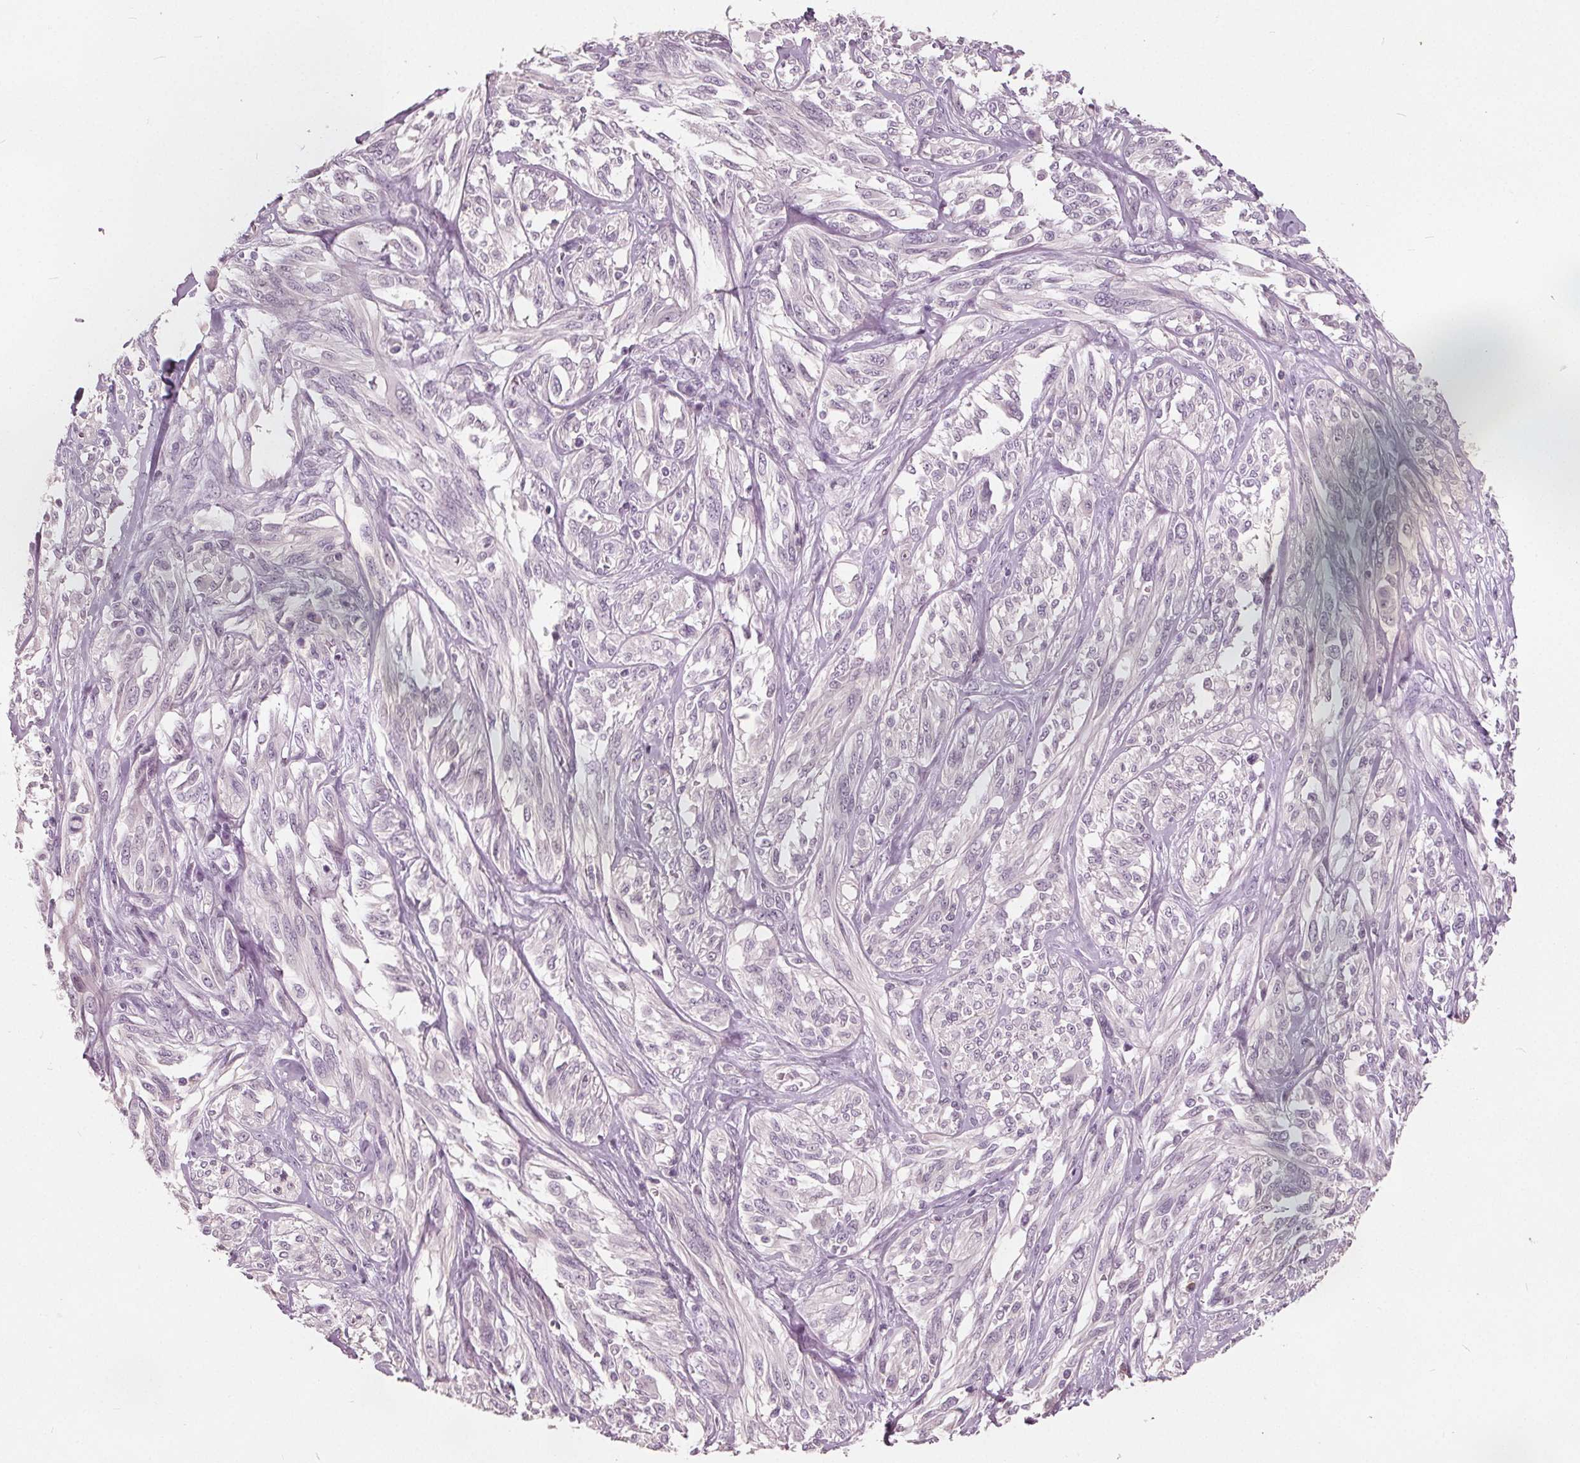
{"staining": {"intensity": "negative", "quantity": "none", "location": "none"}, "tissue": "melanoma", "cell_type": "Tumor cells", "image_type": "cancer", "snomed": [{"axis": "morphology", "description": "Malignant melanoma, NOS"}, {"axis": "topography", "description": "Skin"}], "caption": "Tumor cells show no significant staining in melanoma.", "gene": "TKFC", "patient": {"sex": "female", "age": 91}}